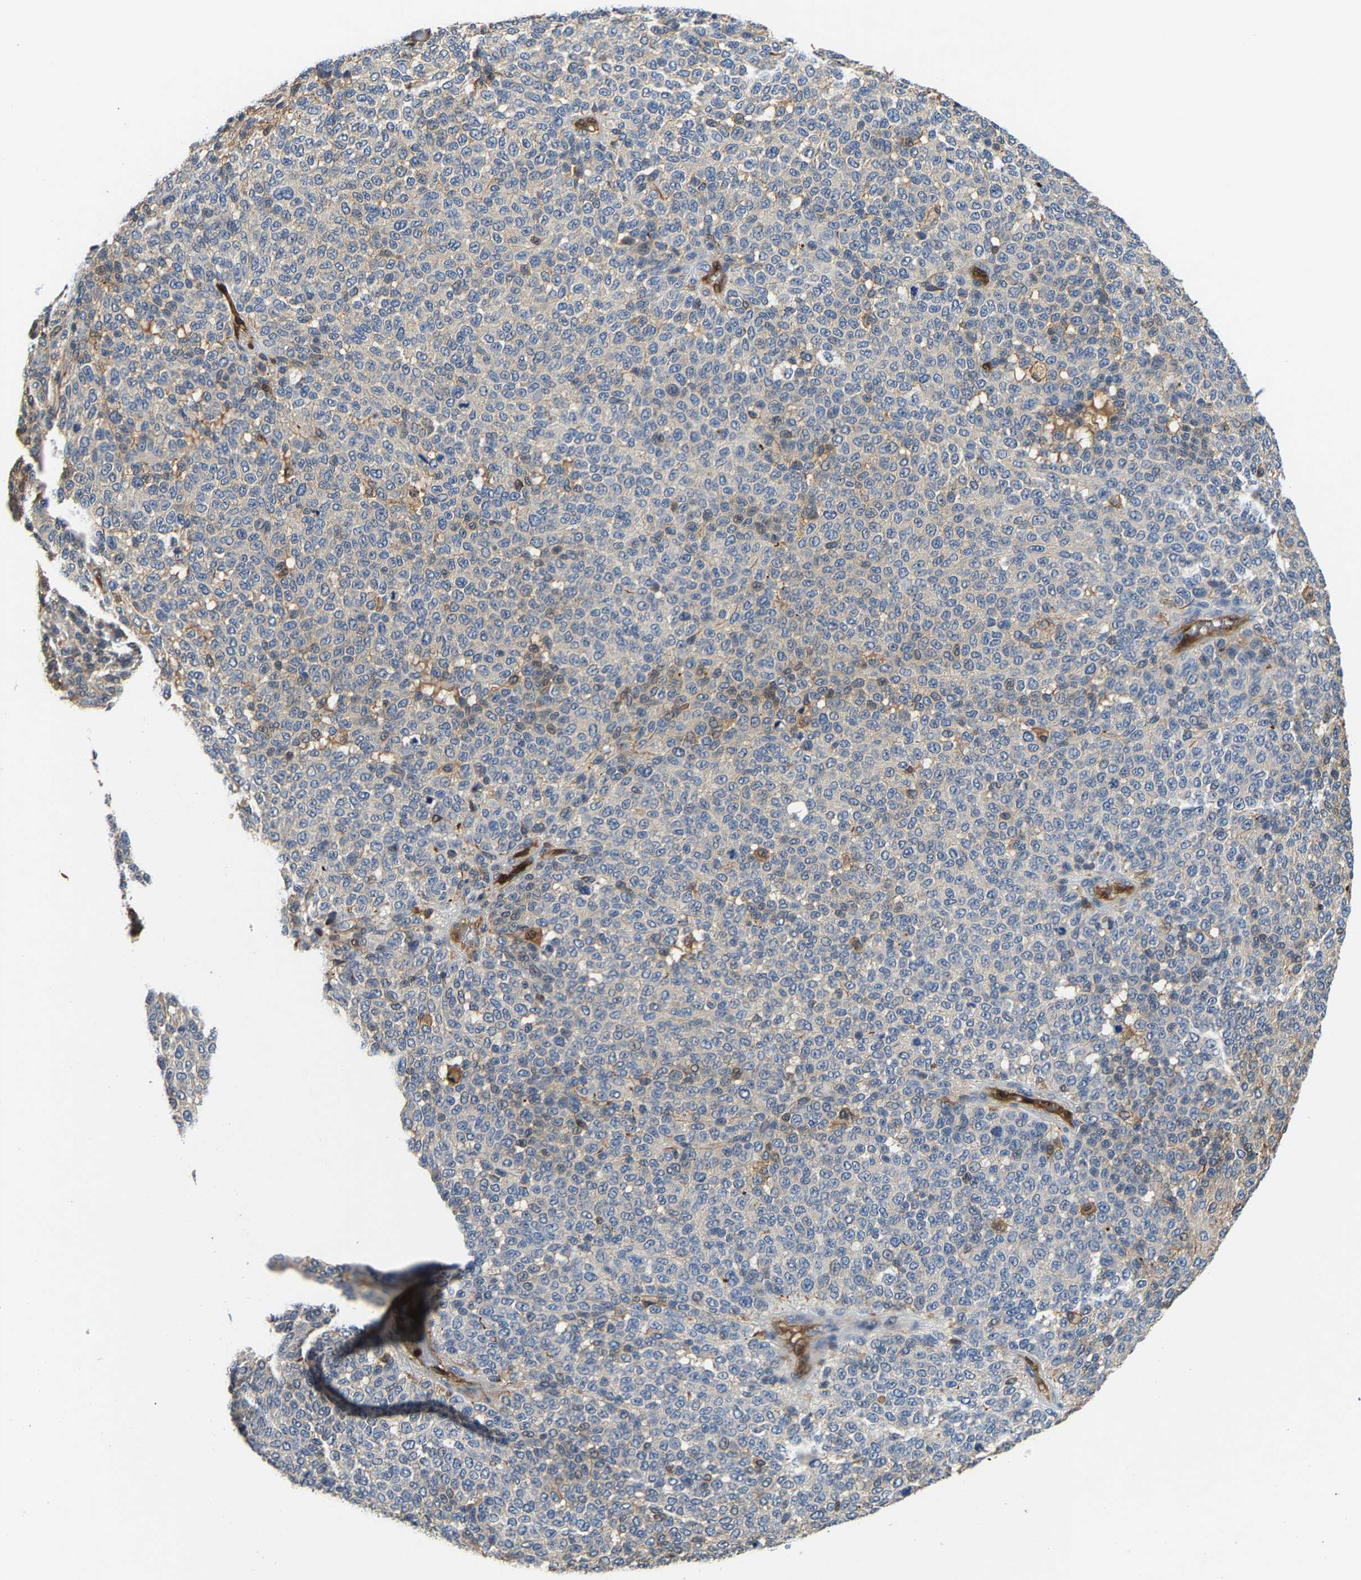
{"staining": {"intensity": "weak", "quantity": "<25%", "location": "cytoplasmic/membranous"}, "tissue": "melanoma", "cell_type": "Tumor cells", "image_type": "cancer", "snomed": [{"axis": "morphology", "description": "Malignant melanoma, NOS"}, {"axis": "topography", "description": "Skin"}], "caption": "Tumor cells show no significant protein expression in malignant melanoma.", "gene": "GIMAP7", "patient": {"sex": "male", "age": 59}}